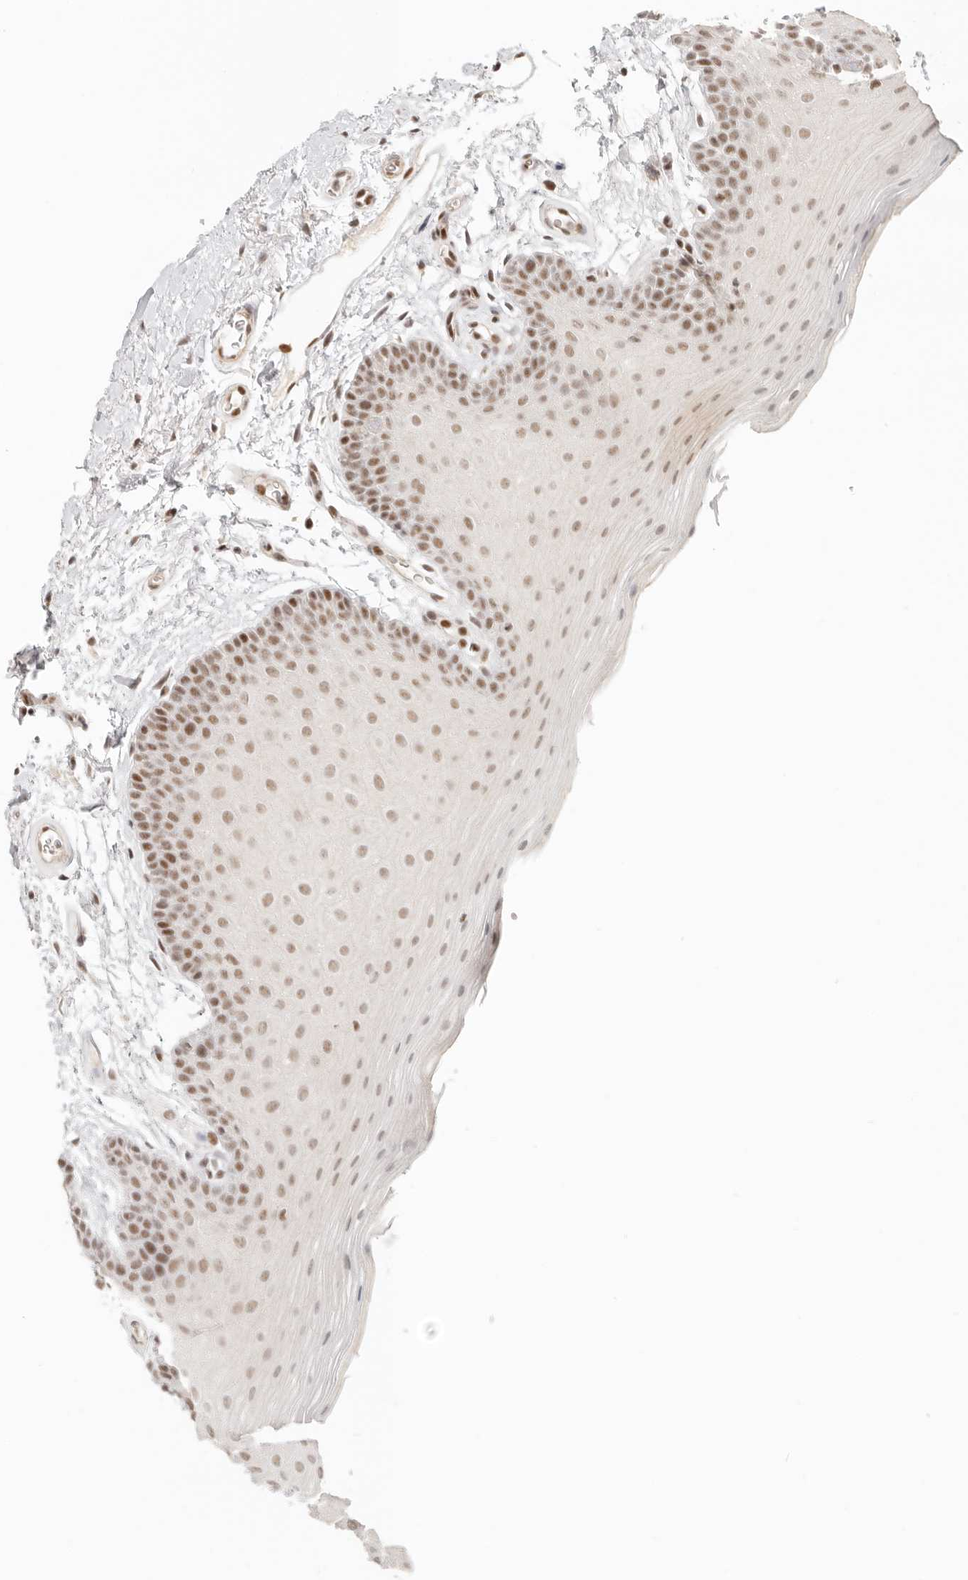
{"staining": {"intensity": "moderate", "quantity": ">75%", "location": "nuclear"}, "tissue": "oral mucosa", "cell_type": "Squamous epithelial cells", "image_type": "normal", "snomed": [{"axis": "morphology", "description": "Normal tissue, NOS"}, {"axis": "topography", "description": "Oral tissue"}], "caption": "Immunohistochemistry (DAB (3,3'-diaminobenzidine)) staining of benign human oral mucosa shows moderate nuclear protein expression in about >75% of squamous epithelial cells.", "gene": "GABPA", "patient": {"sex": "male", "age": 62}}